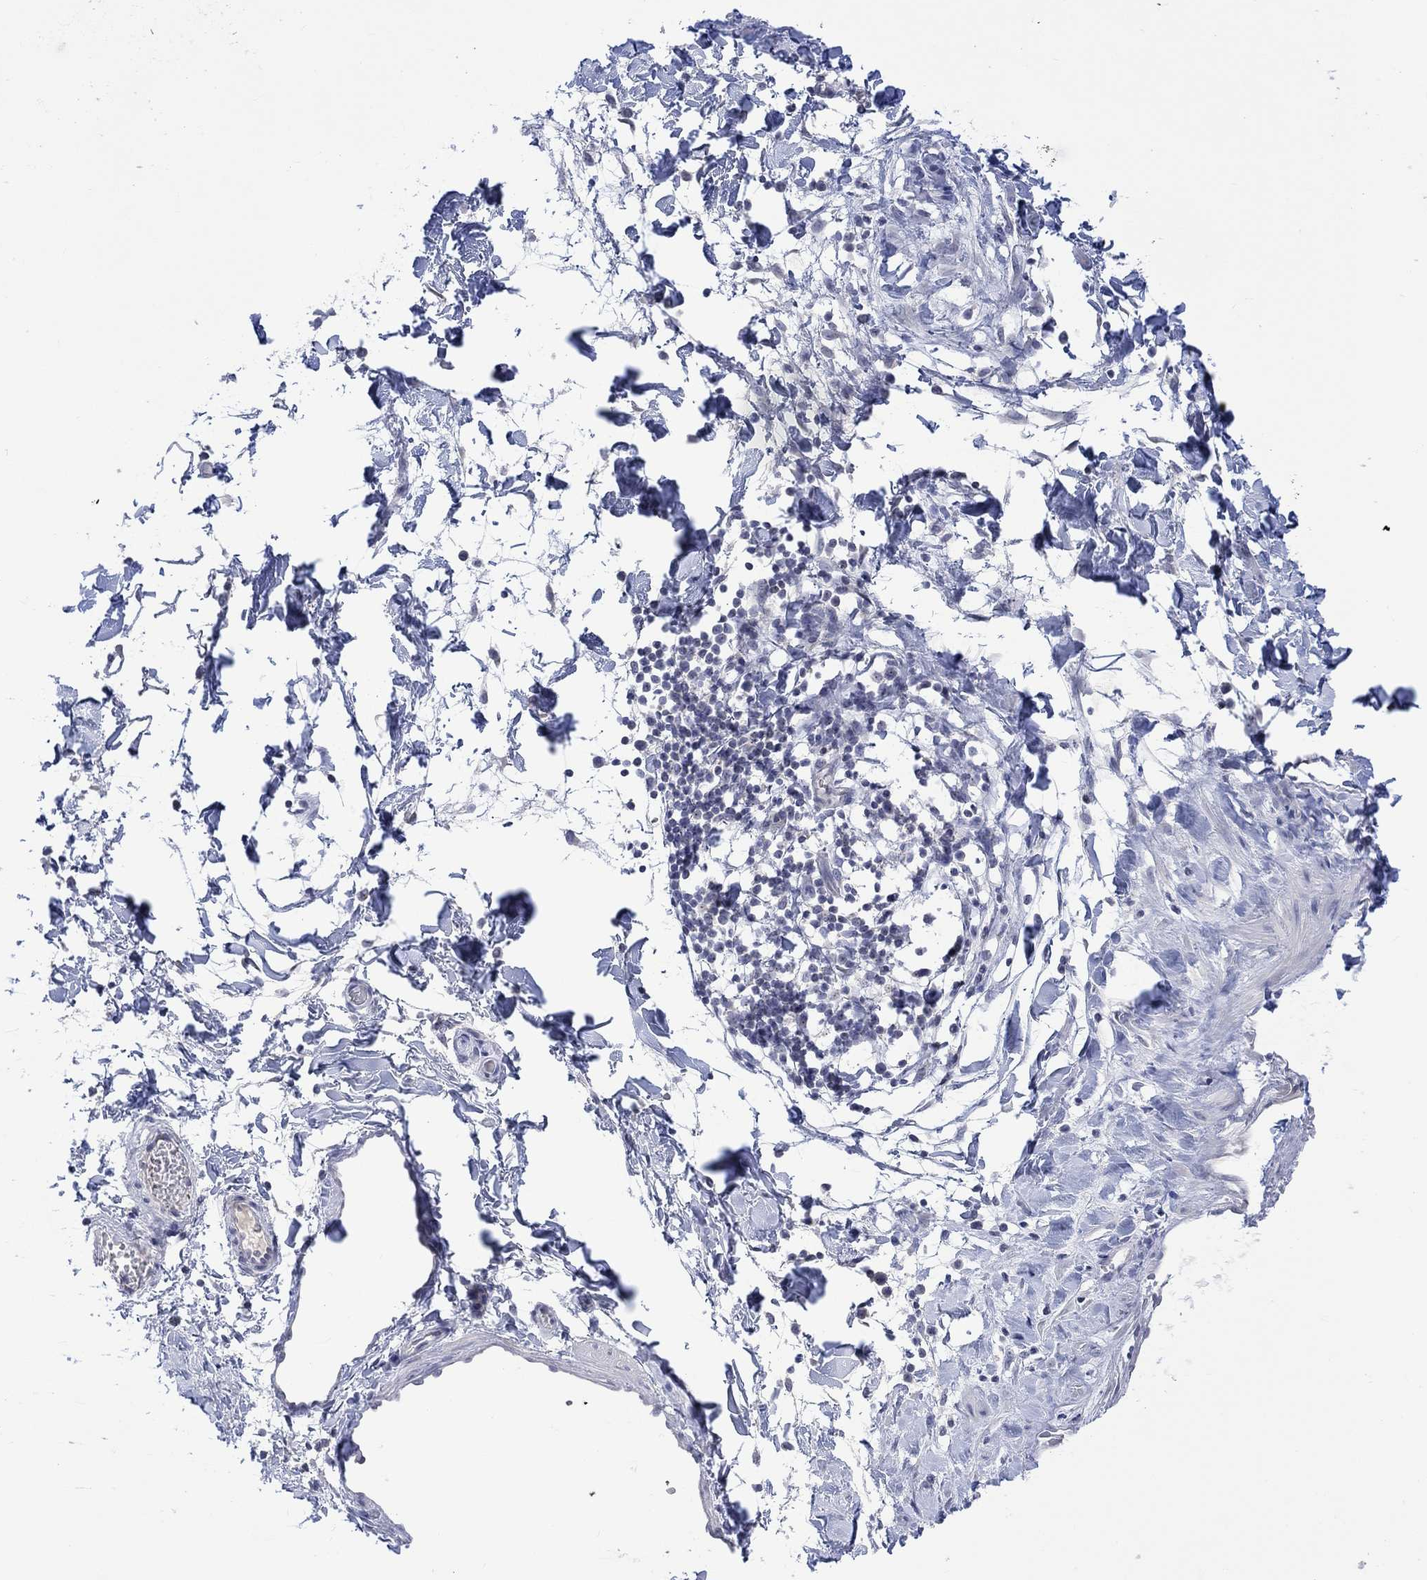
{"staining": {"intensity": "negative", "quantity": "none", "location": "none"}, "tissue": "adipose tissue", "cell_type": "Adipocytes", "image_type": "normal", "snomed": [{"axis": "morphology", "description": "Normal tissue, NOS"}, {"axis": "topography", "description": "Vascular tissue"}, {"axis": "topography", "description": "Peripheral nerve tissue"}], "caption": "DAB immunohistochemical staining of benign human adipose tissue shows no significant positivity in adipocytes.", "gene": "DCX", "patient": {"sex": "male", "age": 23}}